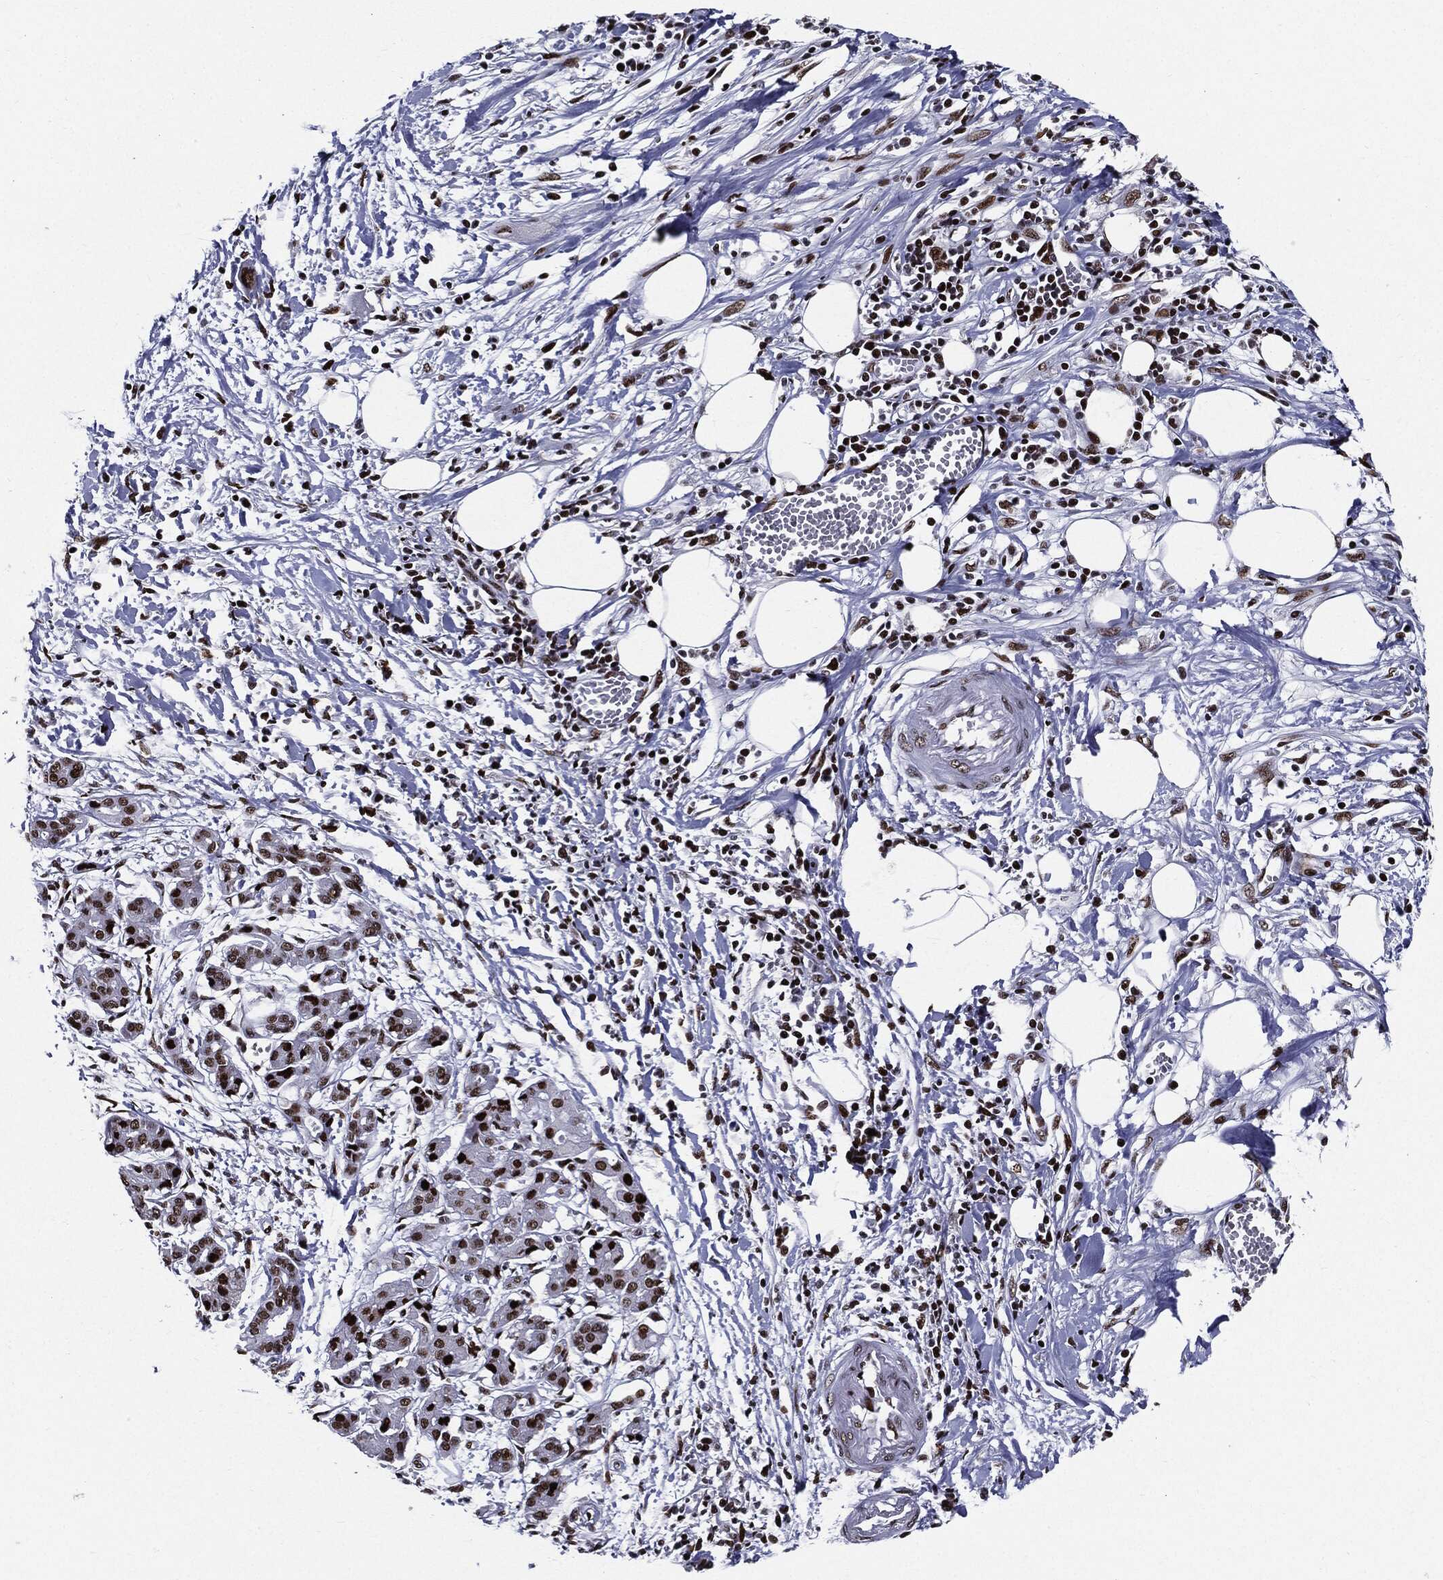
{"staining": {"intensity": "strong", "quantity": ">75%", "location": "nuclear"}, "tissue": "pancreatic cancer", "cell_type": "Tumor cells", "image_type": "cancer", "snomed": [{"axis": "morphology", "description": "Adenocarcinoma, NOS"}, {"axis": "topography", "description": "Pancreas"}], "caption": "DAB (3,3'-diaminobenzidine) immunohistochemical staining of human pancreatic cancer (adenocarcinoma) demonstrates strong nuclear protein staining in about >75% of tumor cells.", "gene": "ZFP91", "patient": {"sex": "male", "age": 72}}